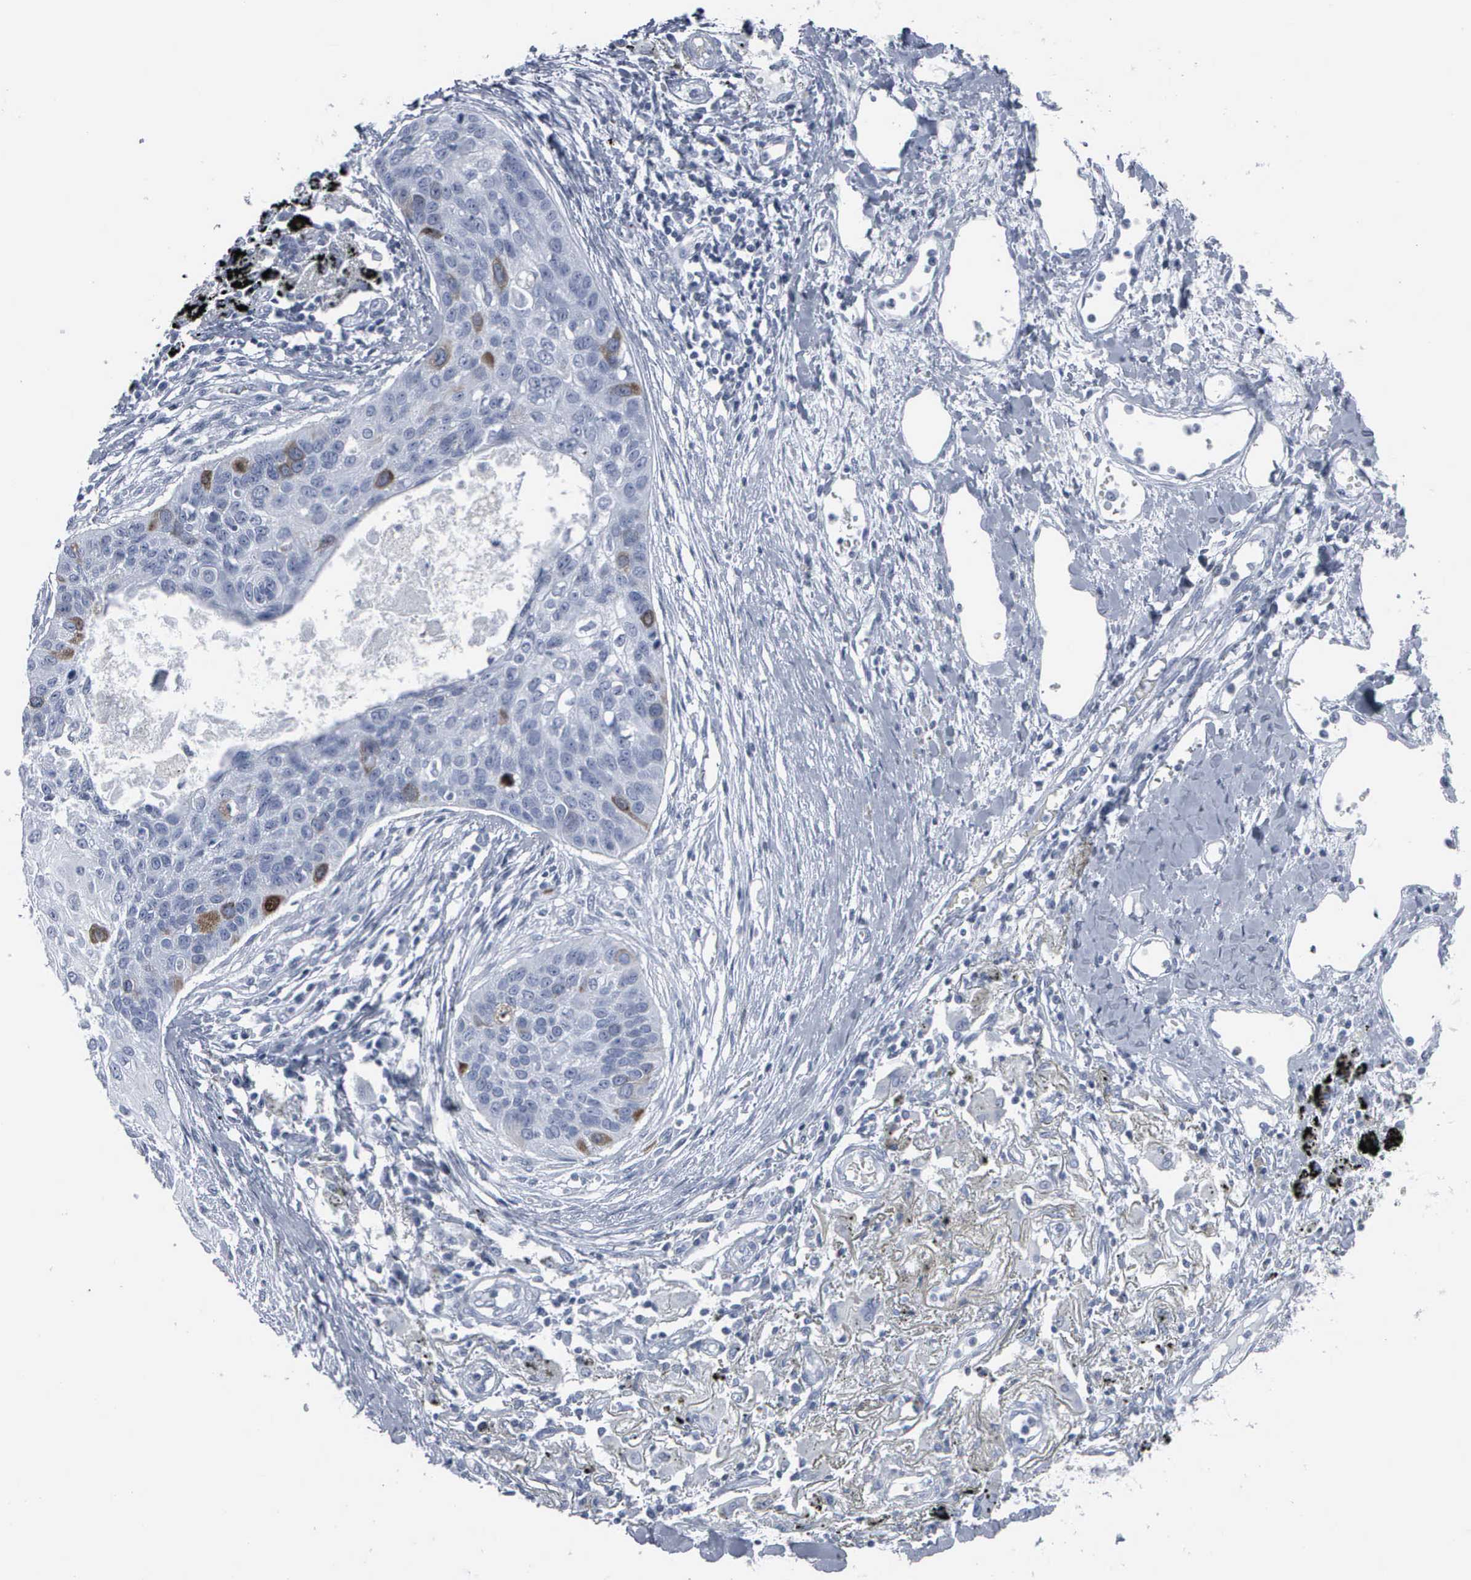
{"staining": {"intensity": "weak", "quantity": "<25%", "location": "cytoplasmic/membranous"}, "tissue": "lung cancer", "cell_type": "Tumor cells", "image_type": "cancer", "snomed": [{"axis": "morphology", "description": "Squamous cell carcinoma, NOS"}, {"axis": "topography", "description": "Lung"}], "caption": "High magnification brightfield microscopy of lung cancer (squamous cell carcinoma) stained with DAB (brown) and counterstained with hematoxylin (blue): tumor cells show no significant expression.", "gene": "CCNB1", "patient": {"sex": "male", "age": 71}}